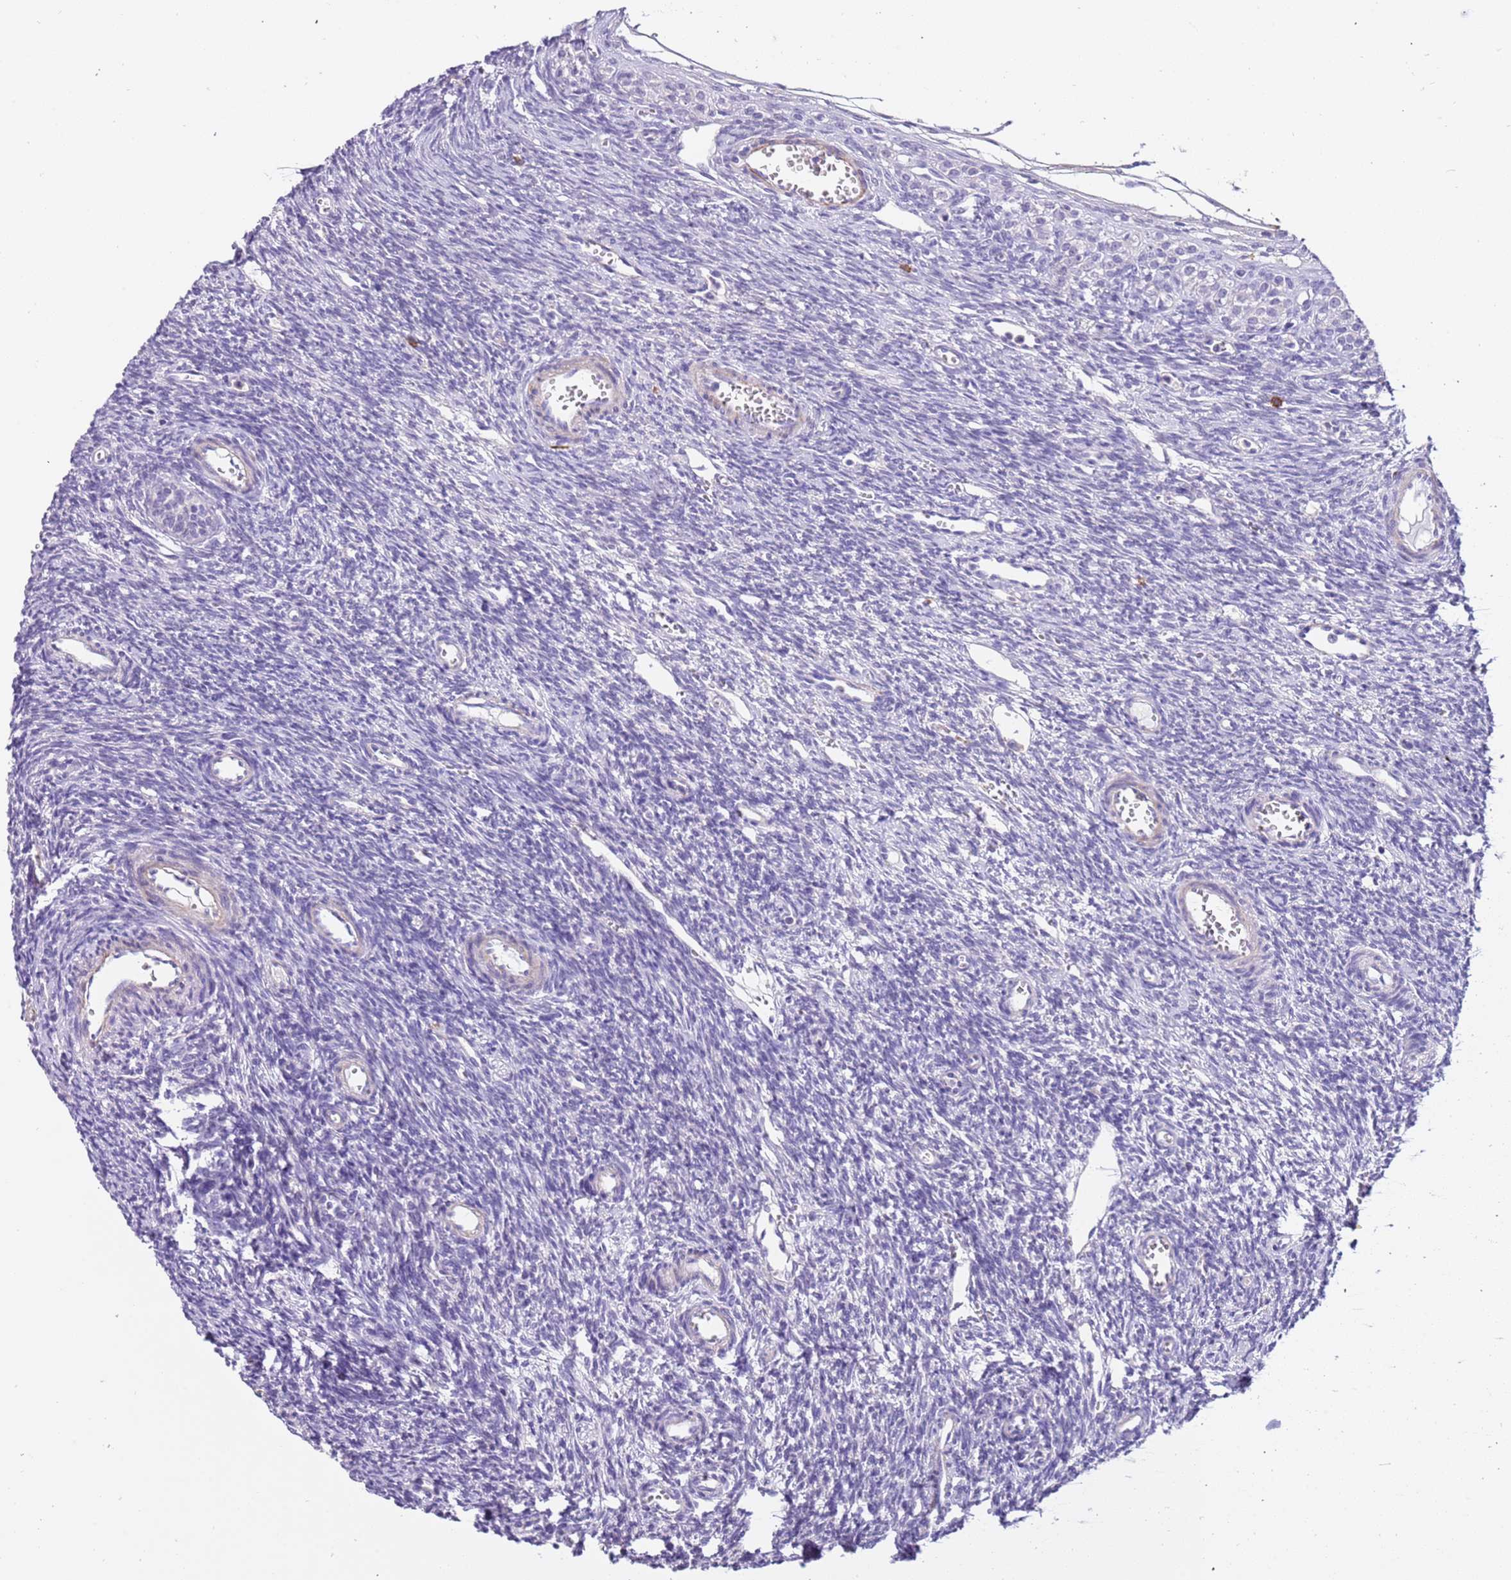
{"staining": {"intensity": "negative", "quantity": "none", "location": "none"}, "tissue": "ovary", "cell_type": "Ovarian stroma cells", "image_type": "normal", "snomed": [{"axis": "morphology", "description": "Normal tissue, NOS"}, {"axis": "topography", "description": "Ovary"}], "caption": "Immunohistochemical staining of normal ovary displays no significant staining in ovarian stroma cells.", "gene": "PCGF2", "patient": {"sex": "female", "age": 39}}